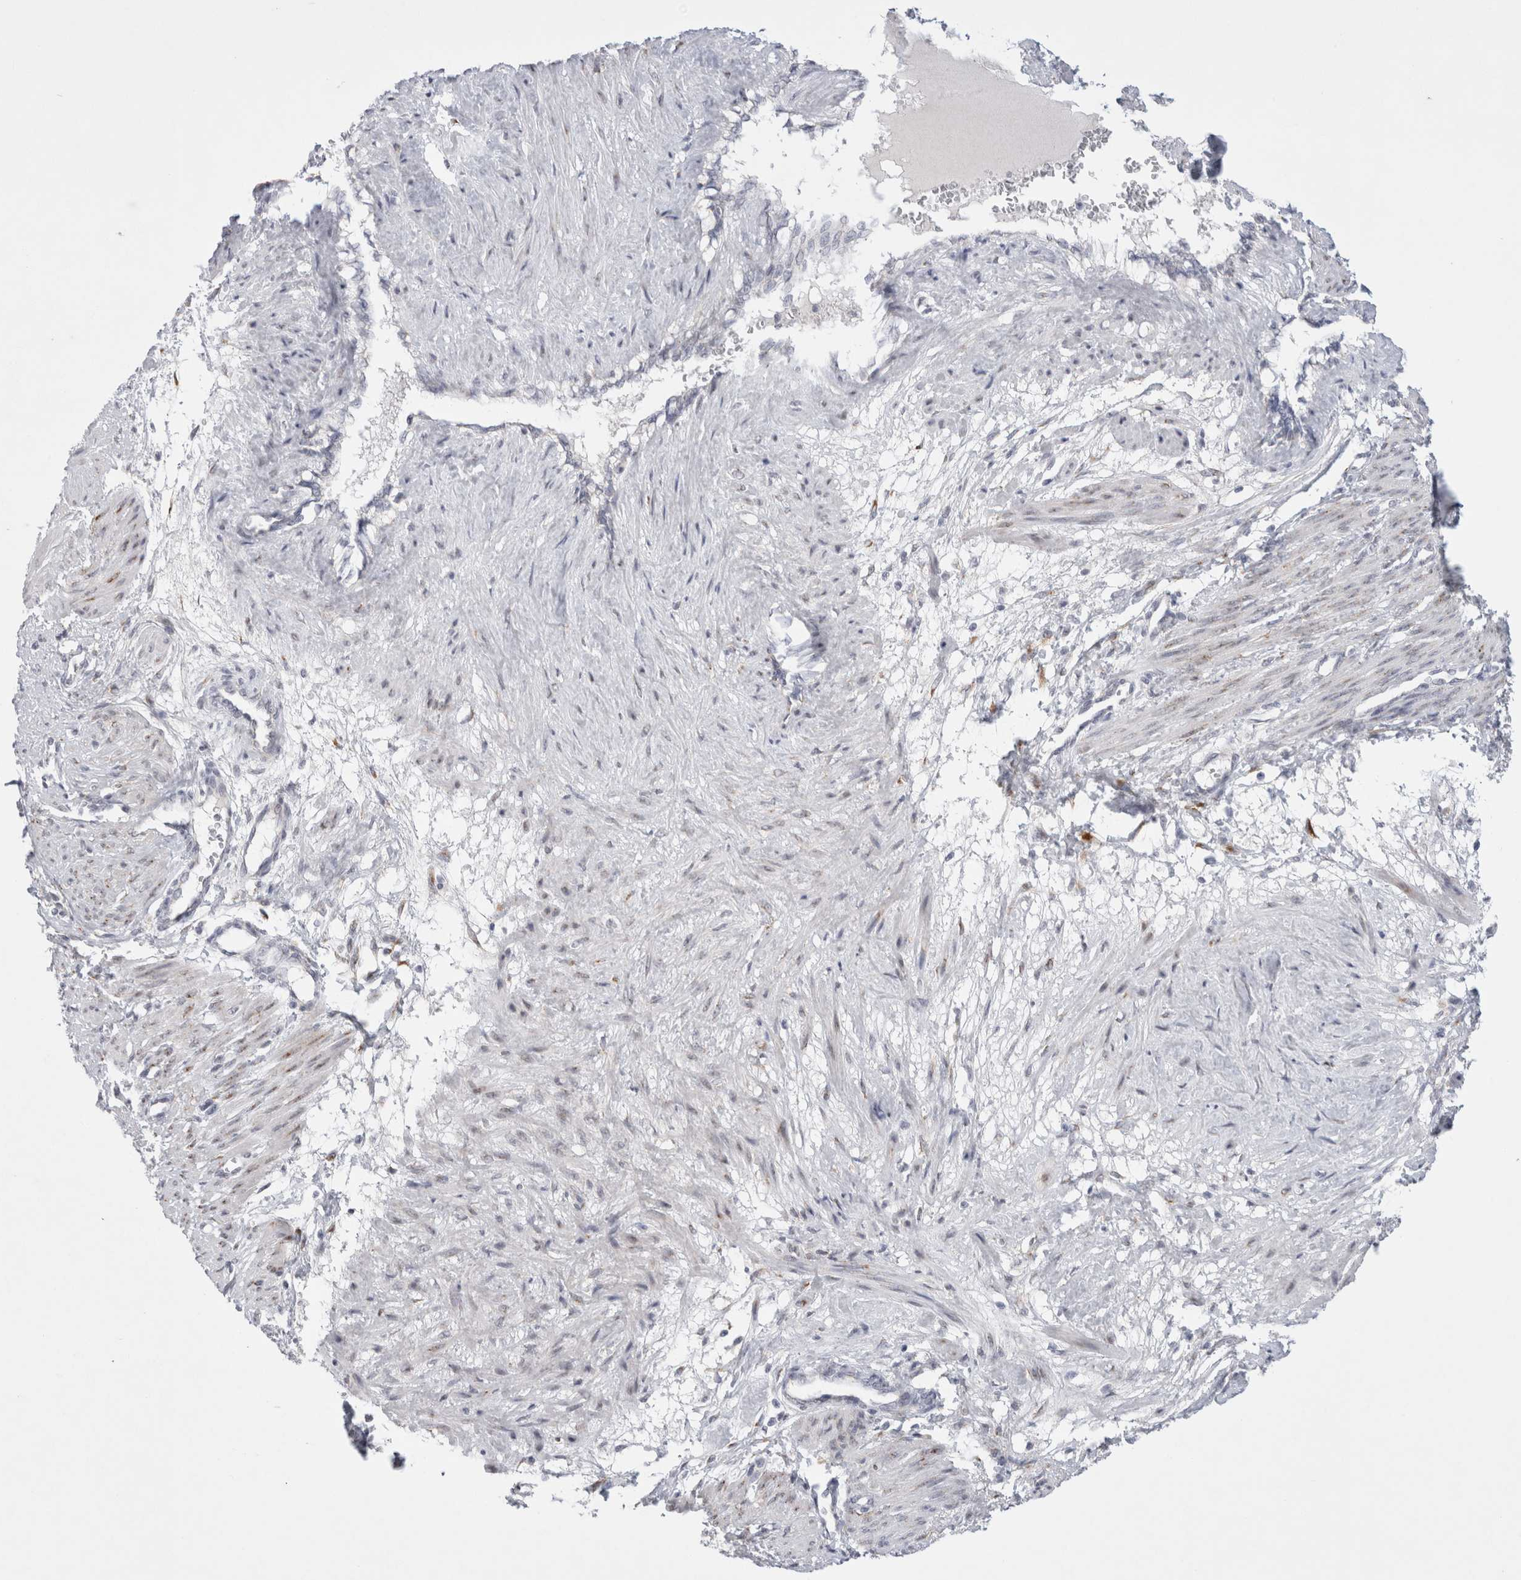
{"staining": {"intensity": "weak", "quantity": "<25%", "location": "cytoplasmic/membranous"}, "tissue": "smooth muscle", "cell_type": "Smooth muscle cells", "image_type": "normal", "snomed": [{"axis": "morphology", "description": "Normal tissue, NOS"}, {"axis": "topography", "description": "Endometrium"}], "caption": "A high-resolution photomicrograph shows IHC staining of normal smooth muscle, which displays no significant positivity in smooth muscle cells. Brightfield microscopy of immunohistochemistry (IHC) stained with DAB (brown) and hematoxylin (blue), captured at high magnification.", "gene": "TRMT1L", "patient": {"sex": "female", "age": 33}}